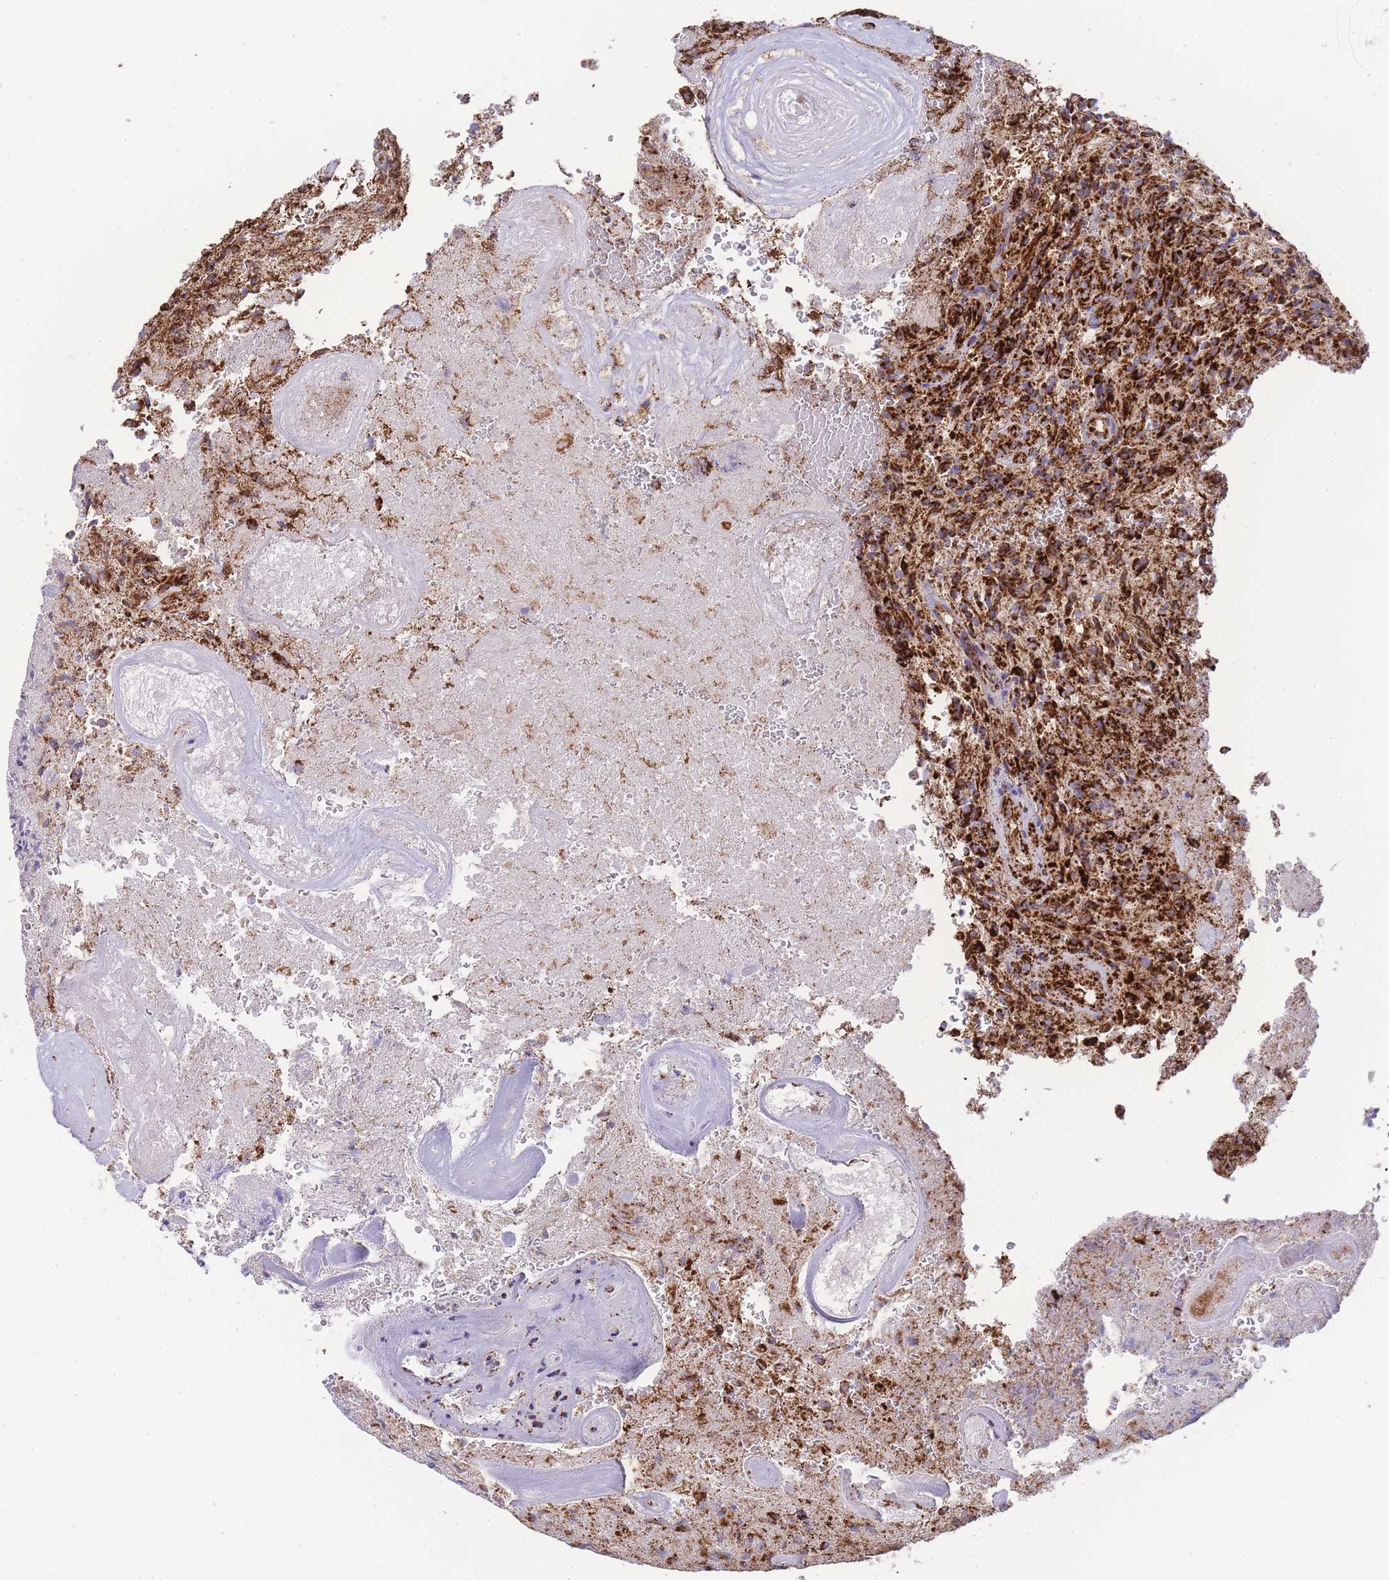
{"staining": {"intensity": "strong", "quantity": ">75%", "location": "cytoplasmic/membranous"}, "tissue": "glioma", "cell_type": "Tumor cells", "image_type": "cancer", "snomed": [{"axis": "morphology", "description": "Normal tissue, NOS"}, {"axis": "morphology", "description": "Glioma, malignant, High grade"}, {"axis": "topography", "description": "Cerebral cortex"}], "caption": "An immunohistochemistry (IHC) micrograph of neoplastic tissue is shown. Protein staining in brown highlights strong cytoplasmic/membranous positivity in glioma within tumor cells.", "gene": "GSTM1", "patient": {"sex": "male", "age": 56}}